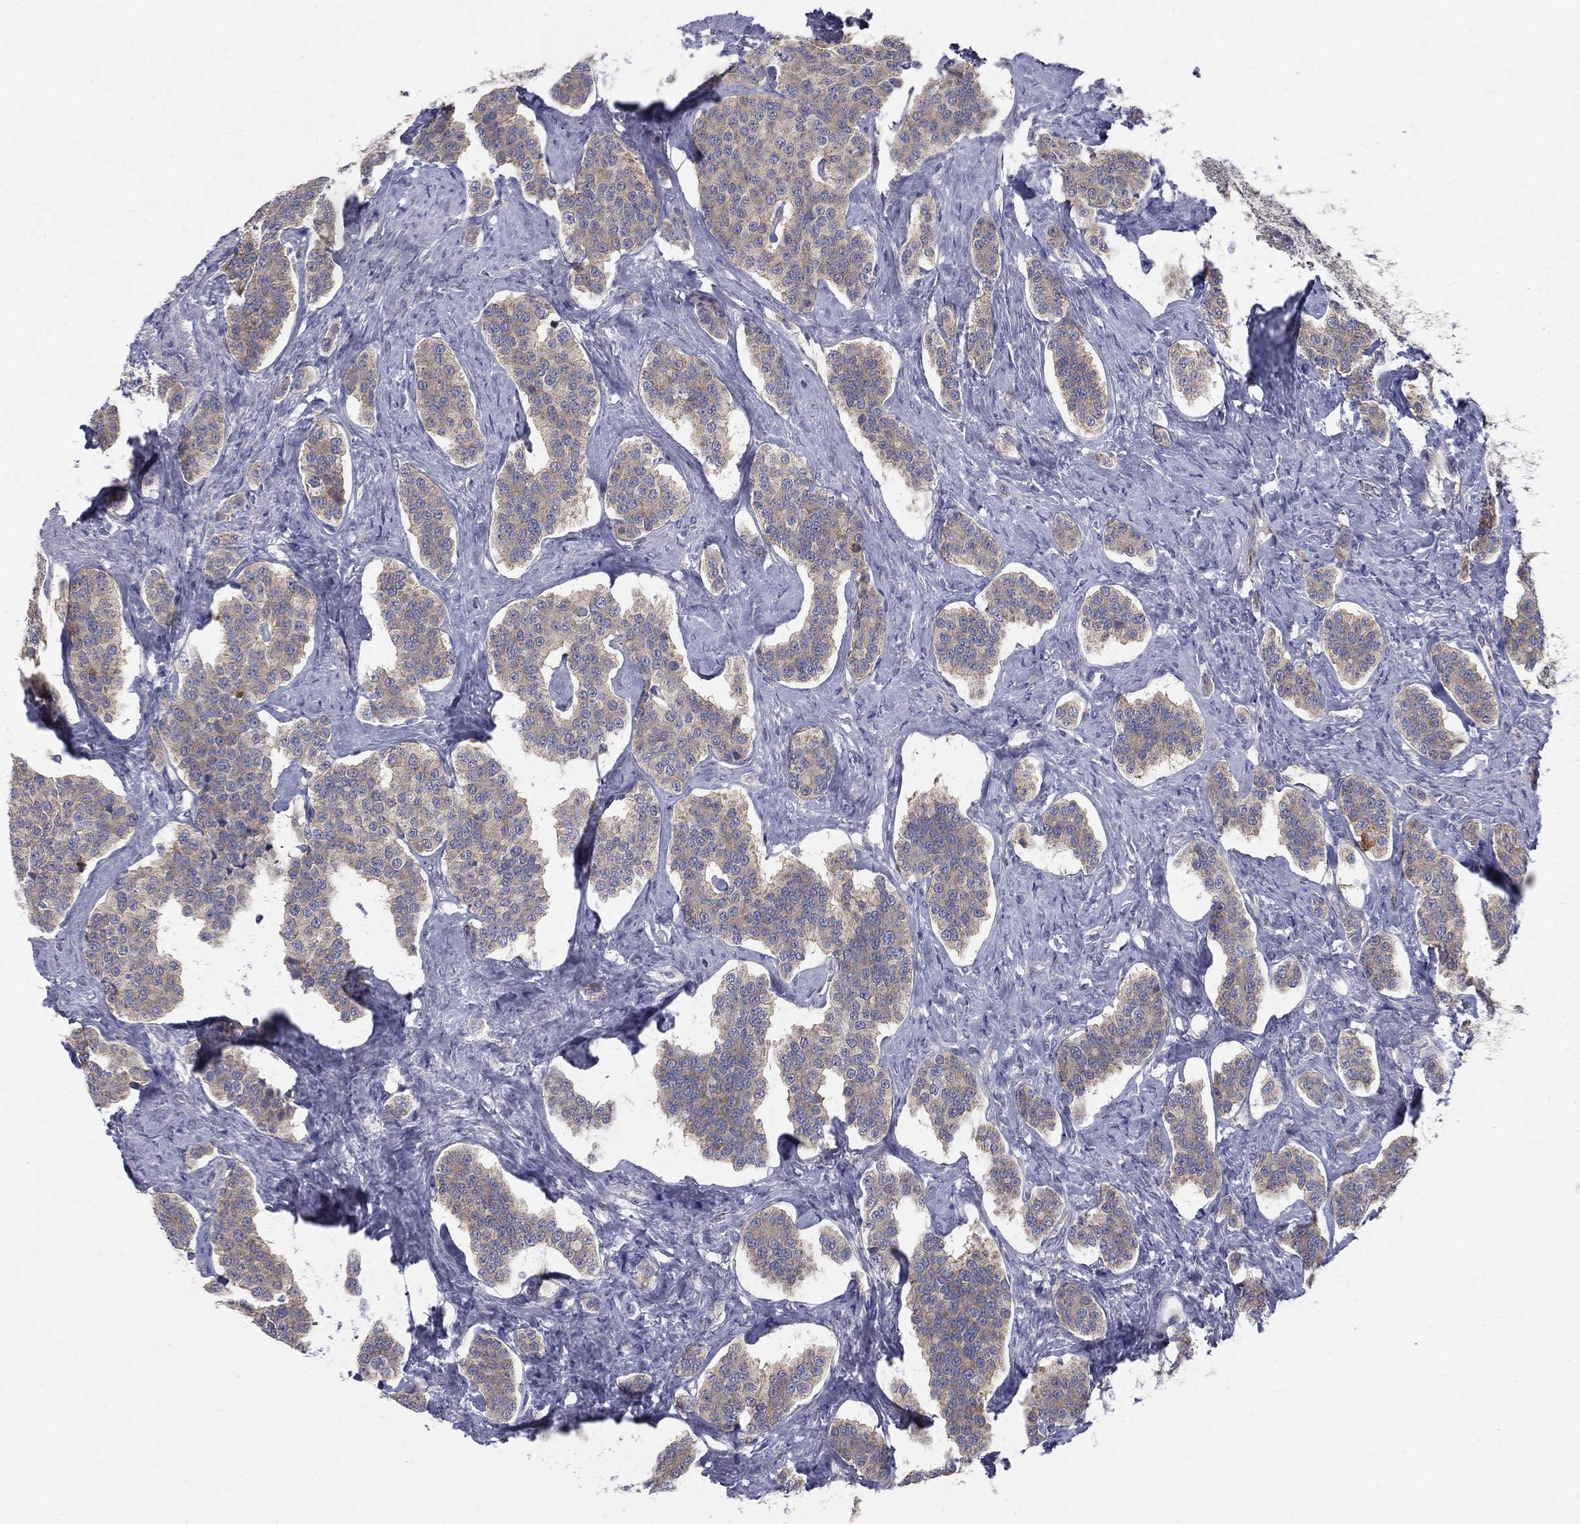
{"staining": {"intensity": "weak", "quantity": ">75%", "location": "cytoplasmic/membranous"}, "tissue": "carcinoid", "cell_type": "Tumor cells", "image_type": "cancer", "snomed": [{"axis": "morphology", "description": "Carcinoid, malignant, NOS"}, {"axis": "topography", "description": "Small intestine"}], "caption": "A high-resolution photomicrograph shows IHC staining of carcinoid (malignant), which exhibits weak cytoplasmic/membranous staining in approximately >75% of tumor cells.", "gene": "POMZP3", "patient": {"sex": "female", "age": 58}}